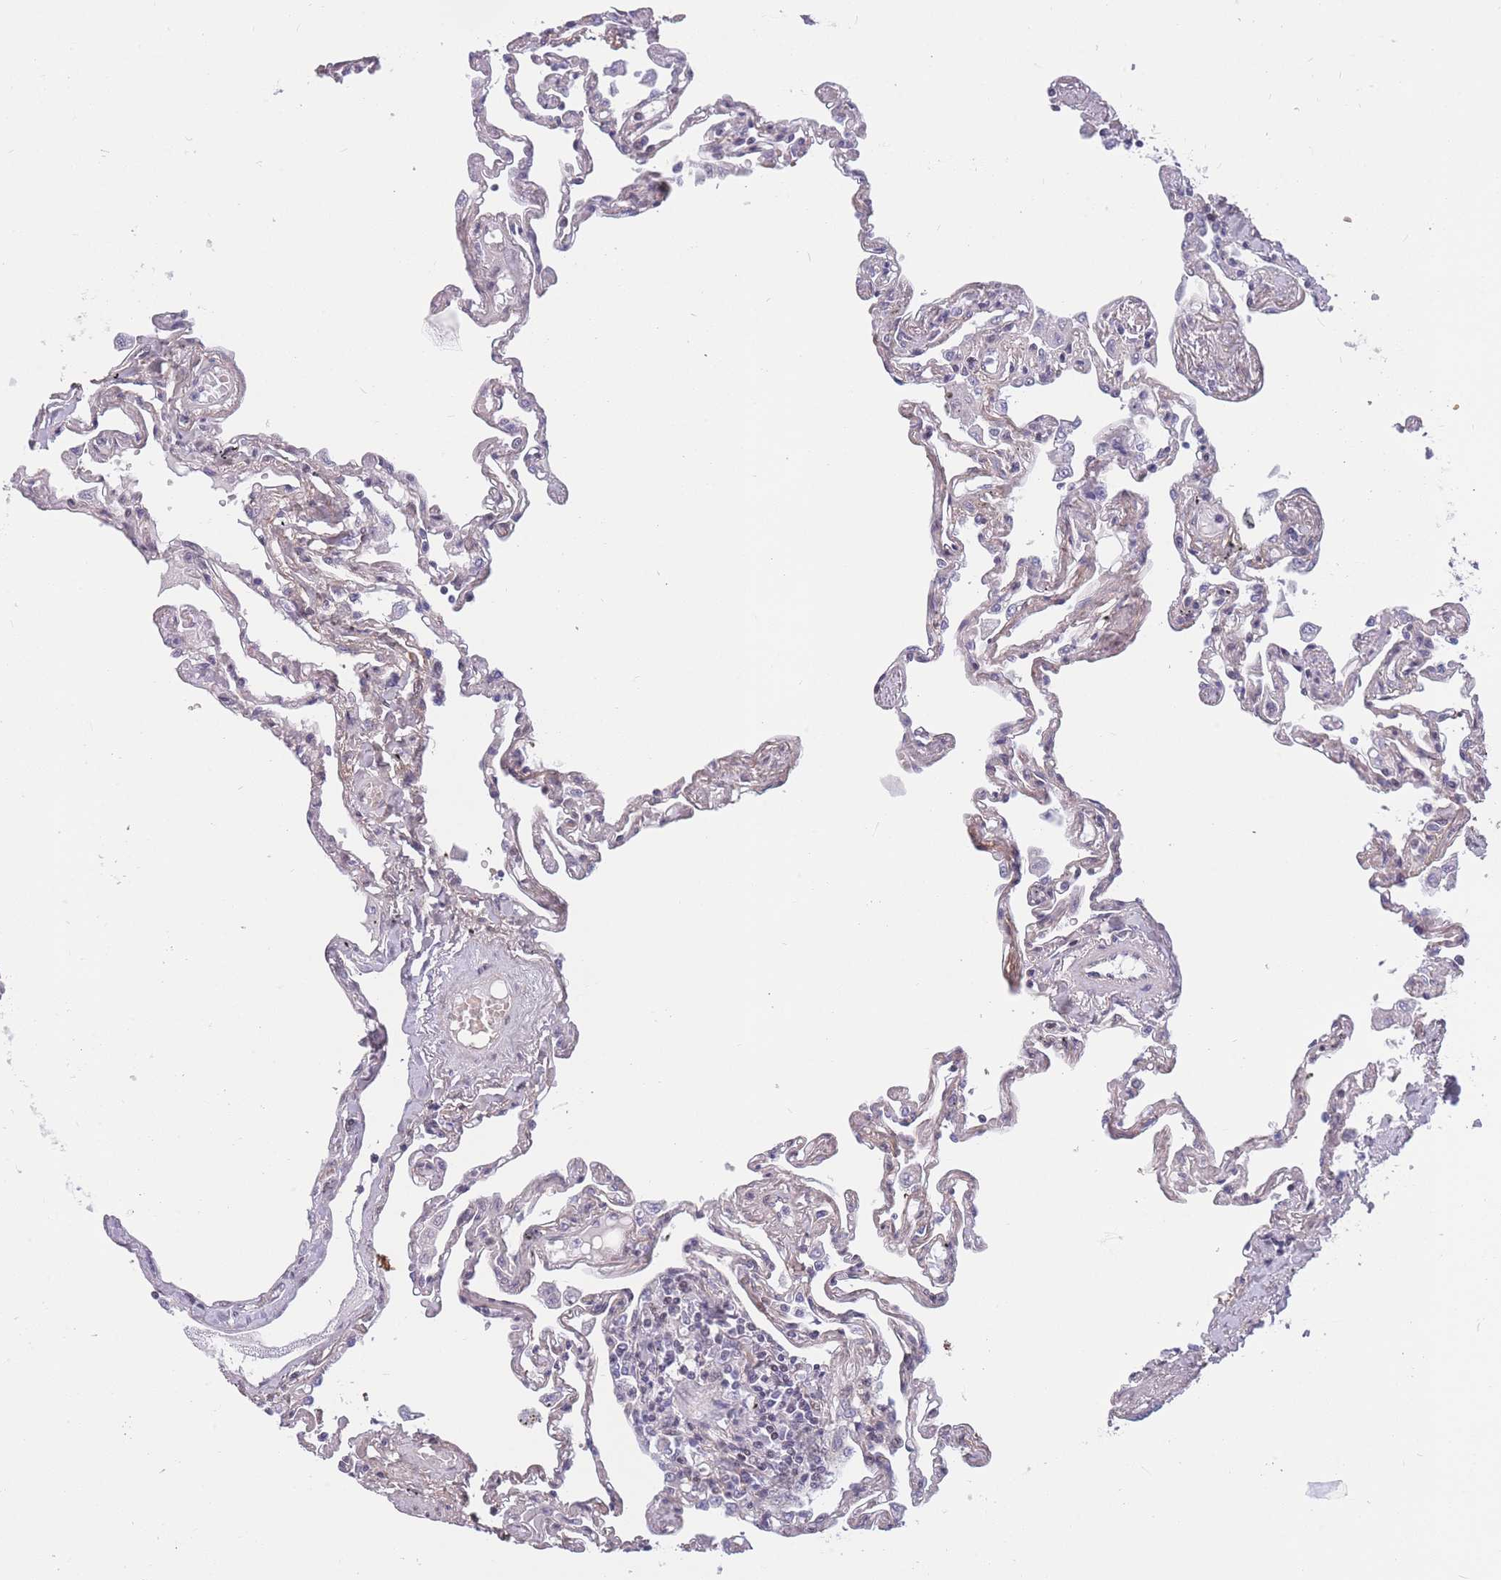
{"staining": {"intensity": "negative", "quantity": "none", "location": "none"}, "tissue": "lung", "cell_type": "Alveolar cells", "image_type": "normal", "snomed": [{"axis": "morphology", "description": "Normal tissue, NOS"}, {"axis": "topography", "description": "Lung"}], "caption": "Immunohistochemical staining of unremarkable lung reveals no significant staining in alveolar cells. The staining is performed using DAB (3,3'-diaminobenzidine) brown chromogen with nuclei counter-stained in using hematoxylin.", "gene": "BCL9L", "patient": {"sex": "female", "age": 67}}